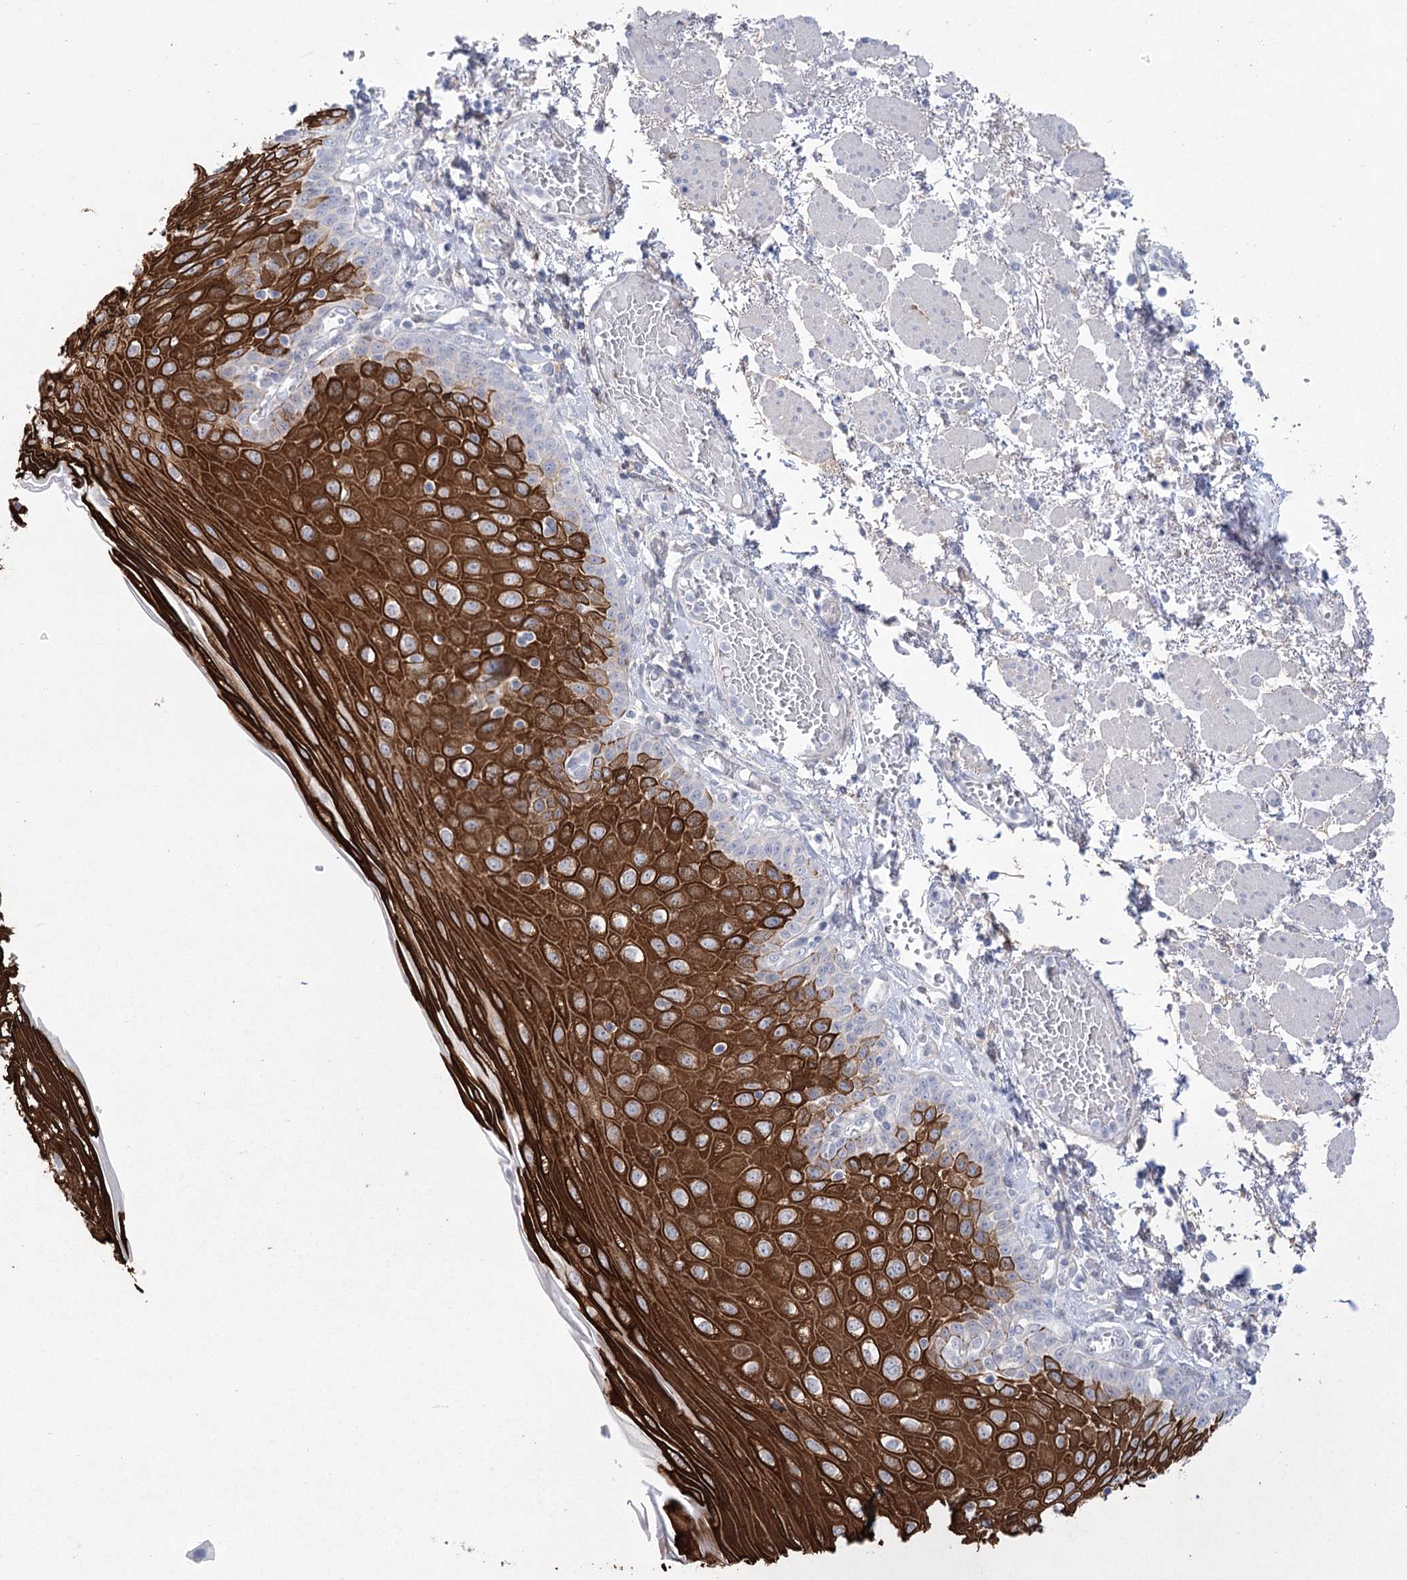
{"staining": {"intensity": "strong", "quantity": "25%-75%", "location": "cytoplasmic/membranous"}, "tissue": "esophagus", "cell_type": "Squamous epithelial cells", "image_type": "normal", "snomed": [{"axis": "morphology", "description": "Normal tissue, NOS"}, {"axis": "topography", "description": "Esophagus"}], "caption": "Approximately 25%-75% of squamous epithelial cells in benign esophagus exhibit strong cytoplasmic/membranous protein positivity as visualized by brown immunohistochemical staining.", "gene": "CCDC88A", "patient": {"sex": "male", "age": 81}}